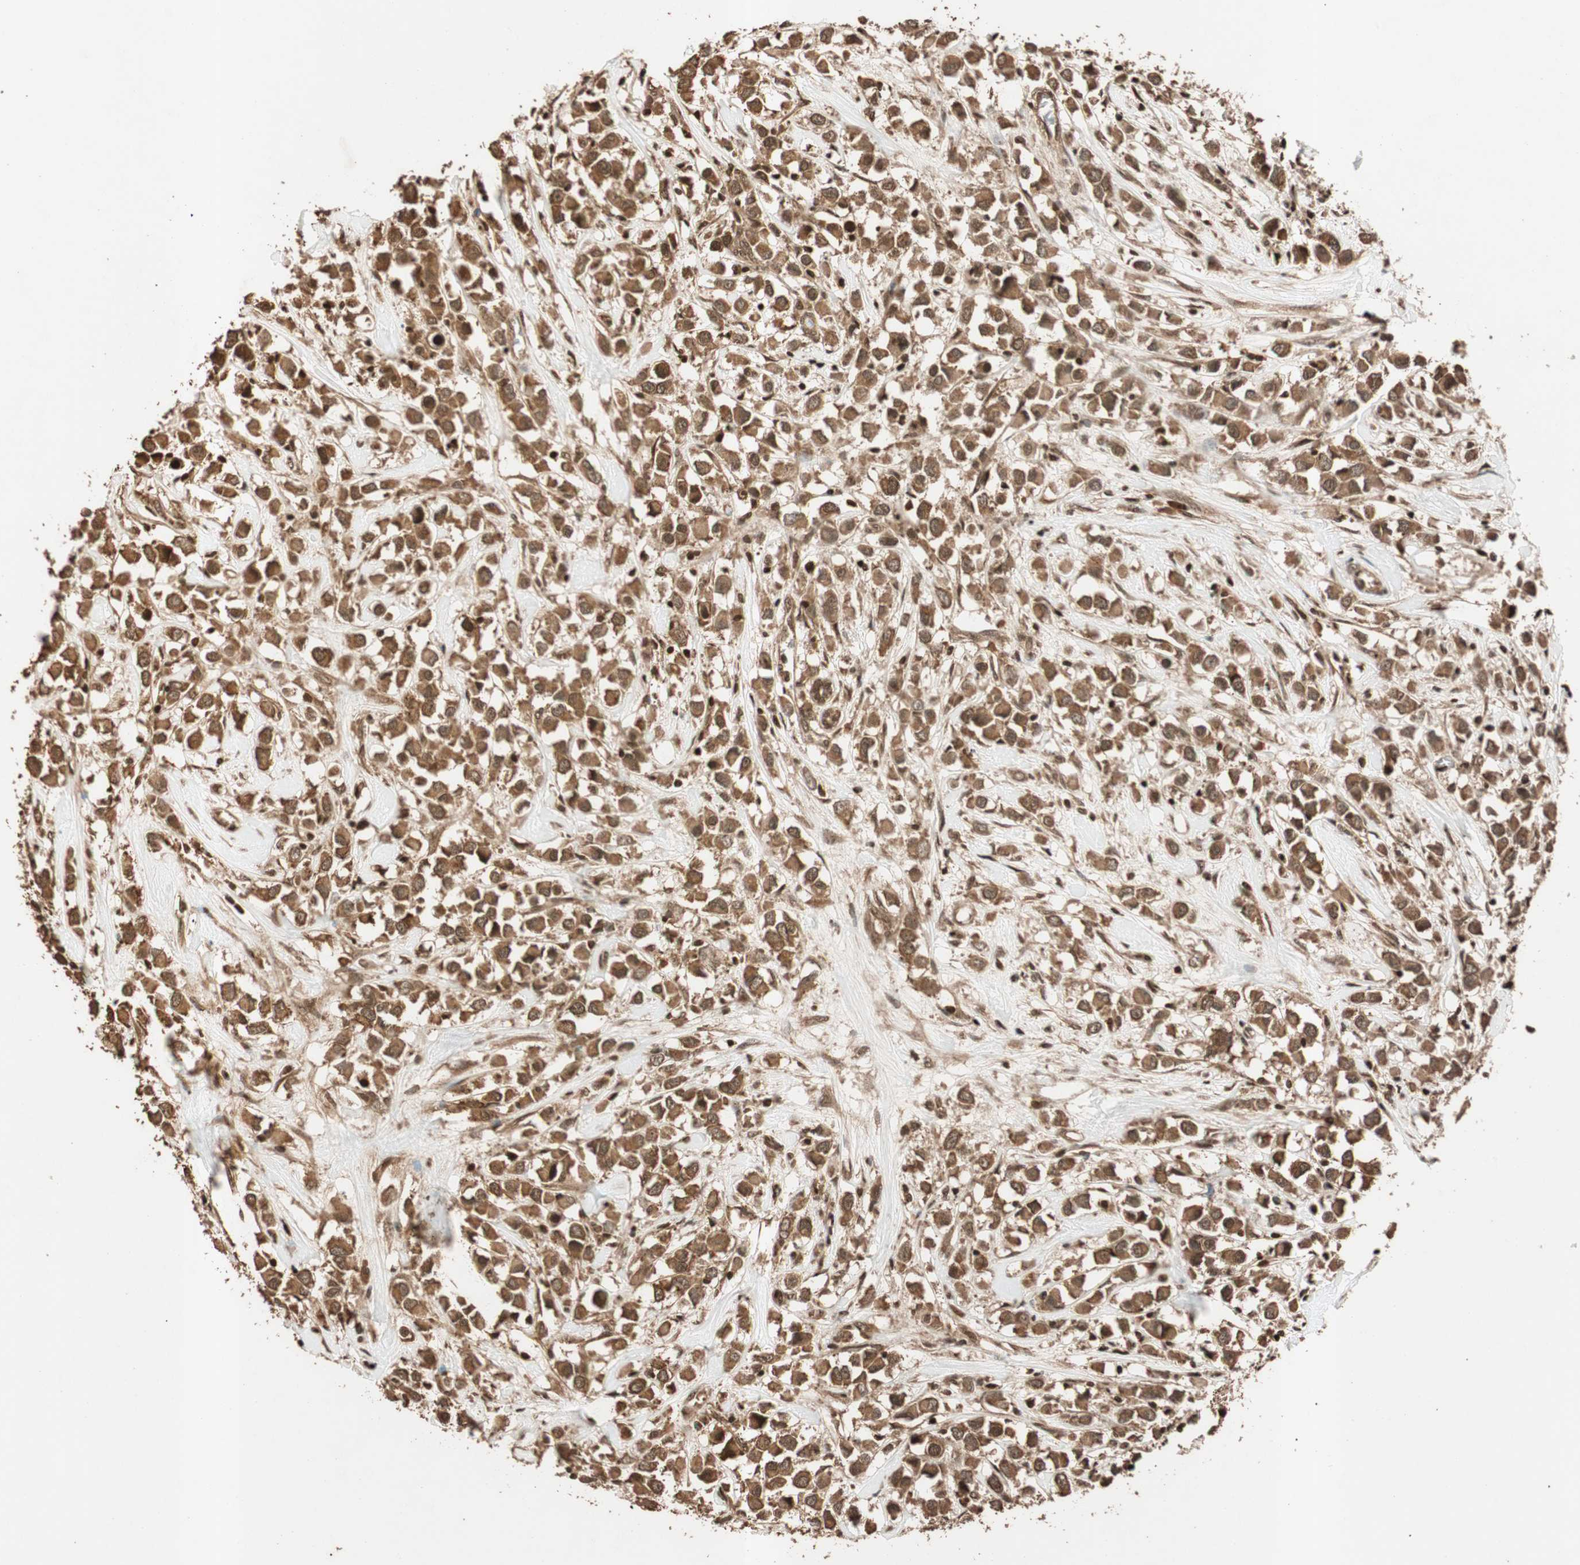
{"staining": {"intensity": "moderate", "quantity": ">75%", "location": "cytoplasmic/membranous"}, "tissue": "breast cancer", "cell_type": "Tumor cells", "image_type": "cancer", "snomed": [{"axis": "morphology", "description": "Duct carcinoma"}, {"axis": "topography", "description": "Breast"}], "caption": "Approximately >75% of tumor cells in human breast intraductal carcinoma demonstrate moderate cytoplasmic/membranous protein positivity as visualized by brown immunohistochemical staining.", "gene": "ALKBH5", "patient": {"sex": "female", "age": 61}}